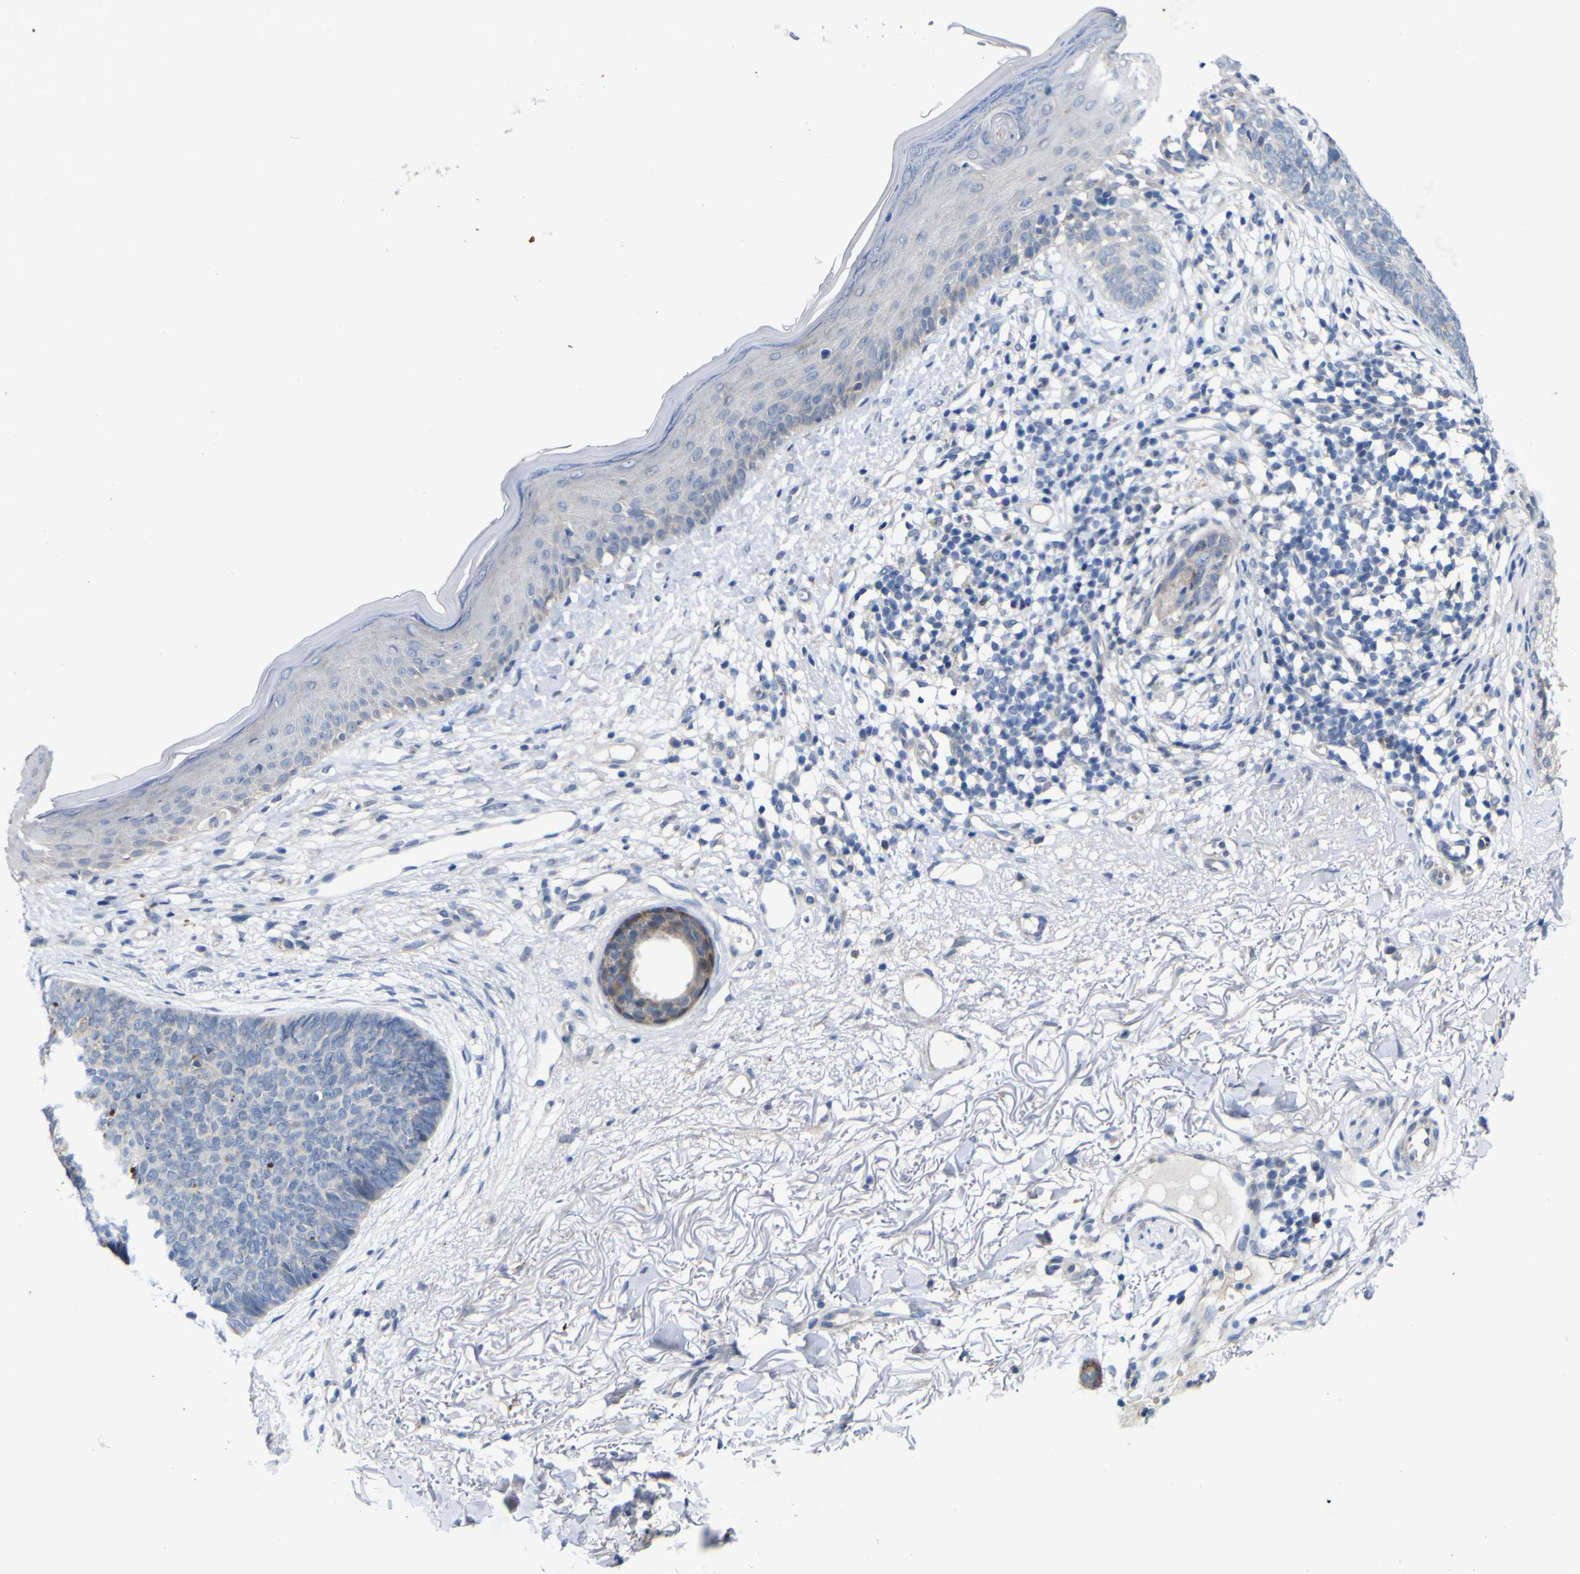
{"staining": {"intensity": "negative", "quantity": "none", "location": "none"}, "tissue": "skin cancer", "cell_type": "Tumor cells", "image_type": "cancer", "snomed": [{"axis": "morphology", "description": "Basal cell carcinoma"}, {"axis": "topography", "description": "Skin"}], "caption": "DAB immunohistochemical staining of skin cancer (basal cell carcinoma) reveals no significant staining in tumor cells.", "gene": "NAV1", "patient": {"sex": "female", "age": 70}}